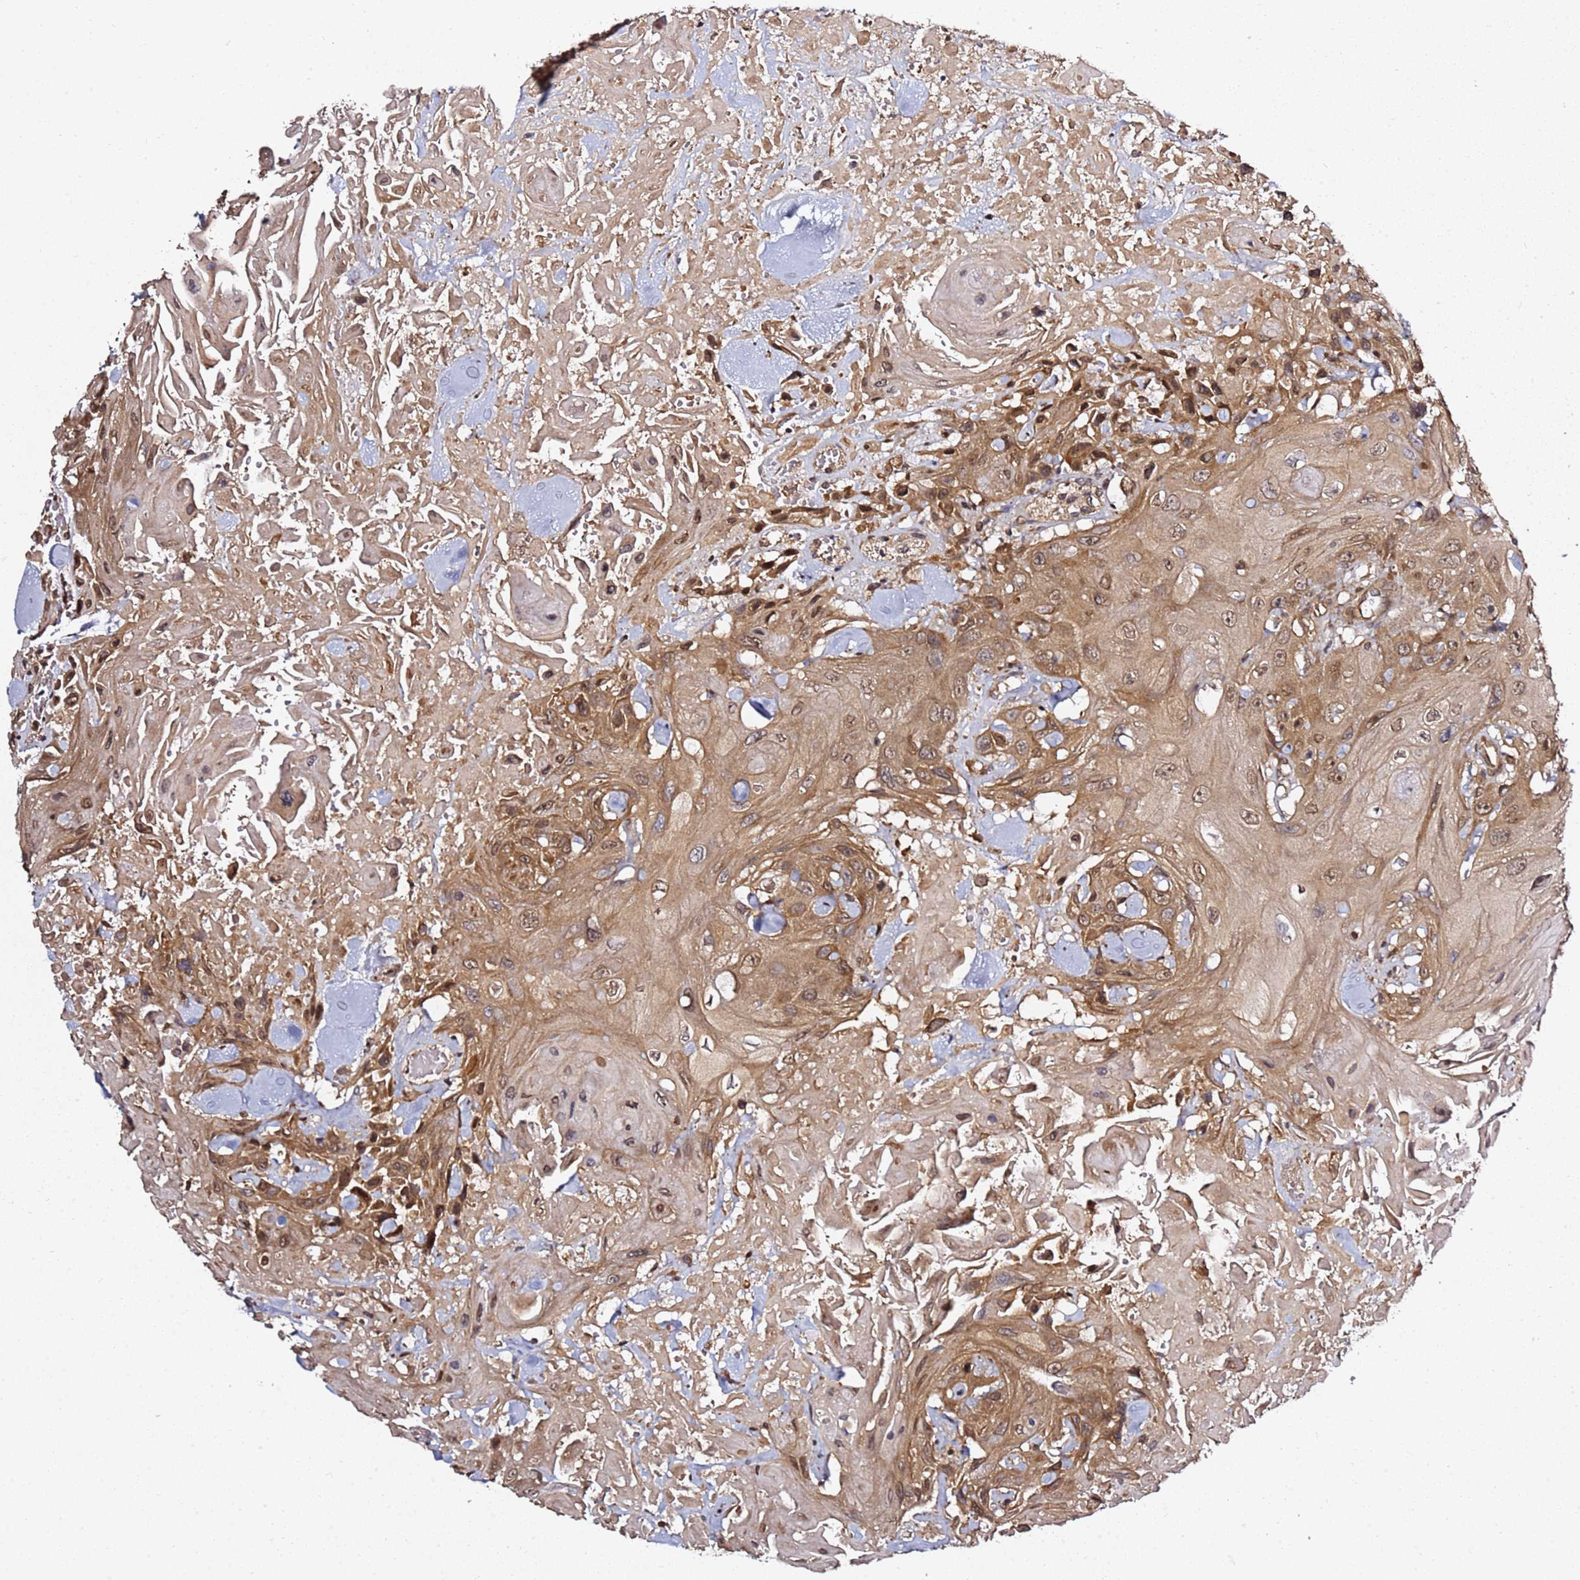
{"staining": {"intensity": "moderate", "quantity": "25%-75%", "location": "cytoplasmic/membranous"}, "tissue": "head and neck cancer", "cell_type": "Tumor cells", "image_type": "cancer", "snomed": [{"axis": "morphology", "description": "Squamous cell carcinoma, NOS"}, {"axis": "topography", "description": "Head-Neck"}], "caption": "Head and neck squamous cell carcinoma stained with IHC shows moderate cytoplasmic/membranous staining in approximately 25%-75% of tumor cells. The protein is stained brown, and the nuclei are stained in blue (DAB IHC with brightfield microscopy, high magnification).", "gene": "PRKAB2", "patient": {"sex": "male", "age": 81}}